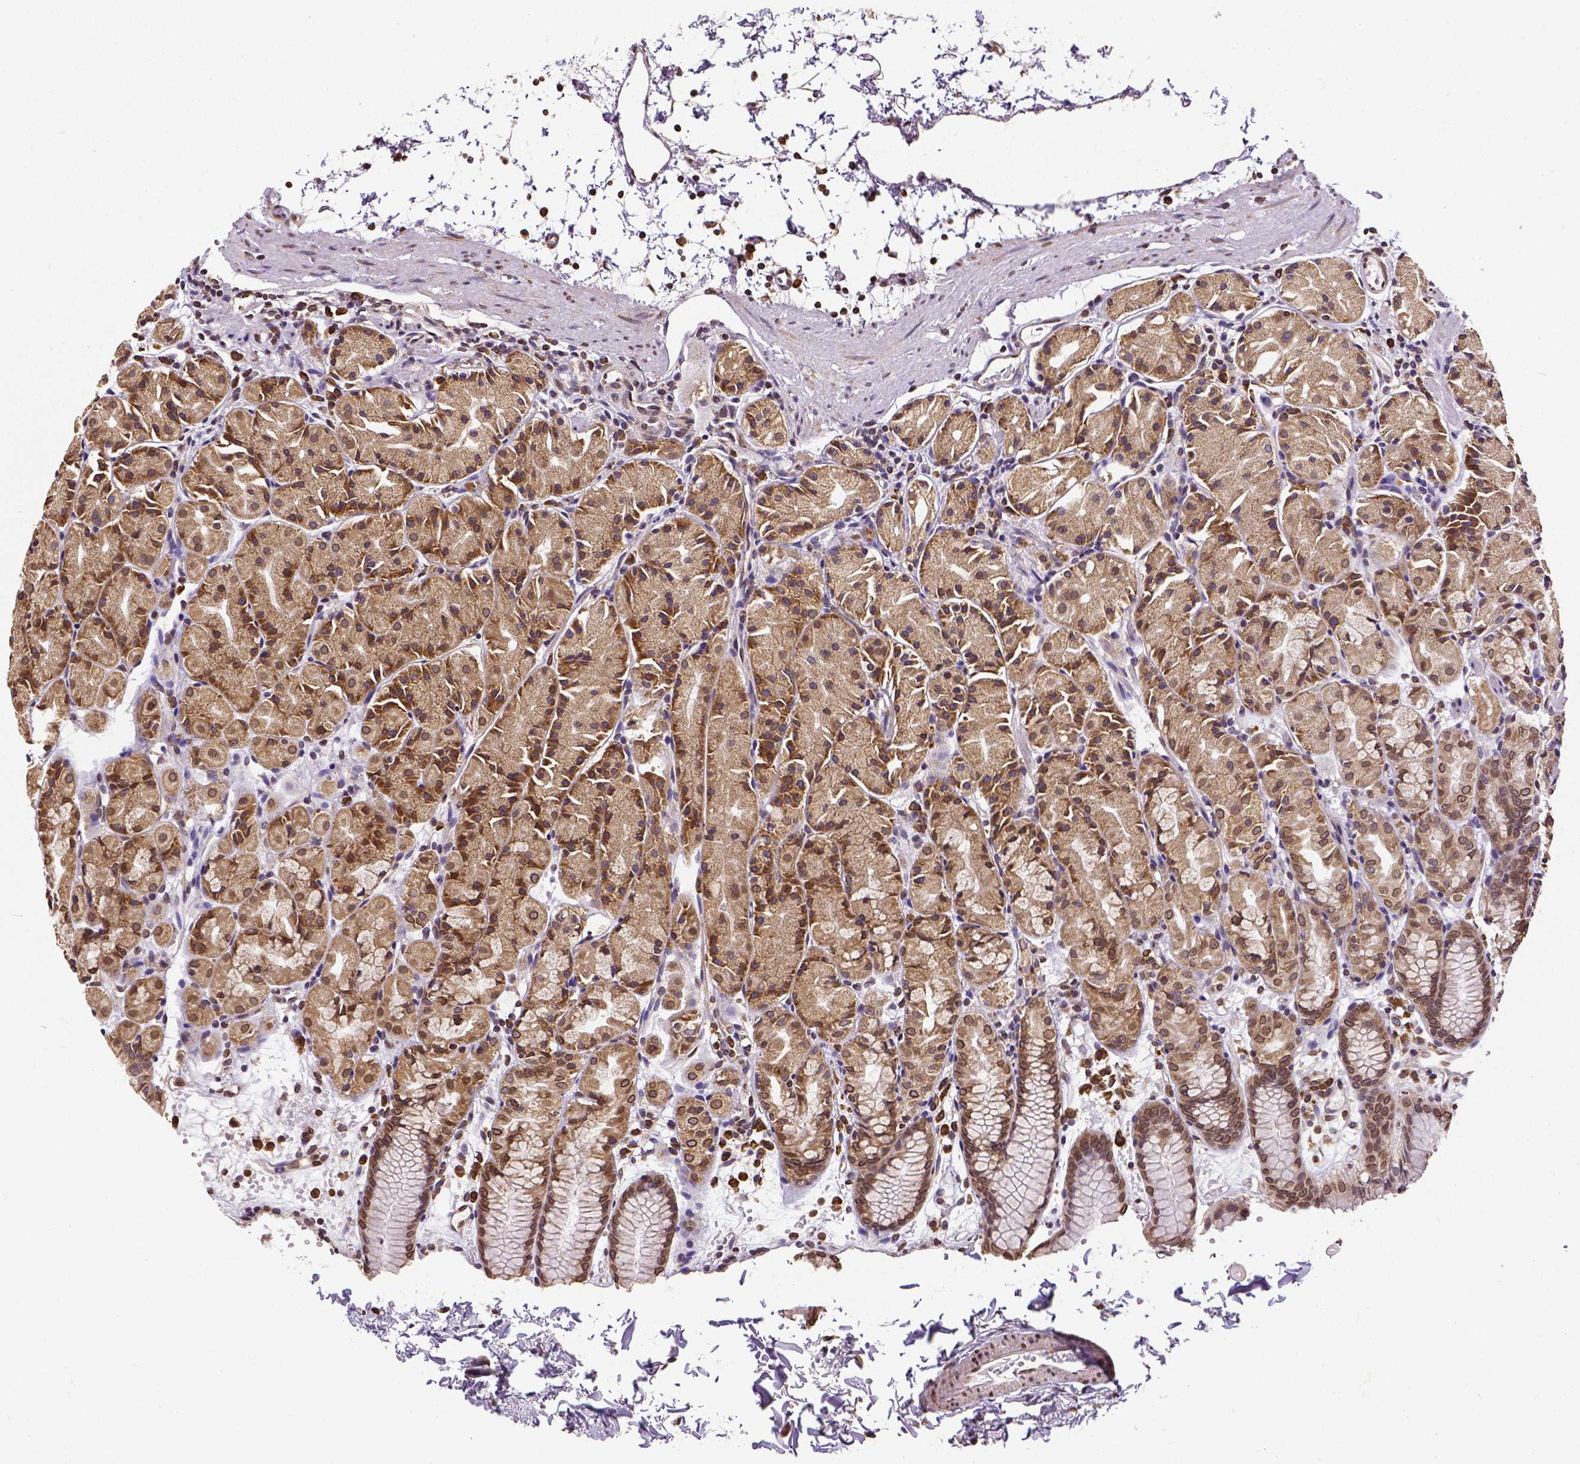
{"staining": {"intensity": "strong", "quantity": ">75%", "location": "cytoplasmic/membranous,nuclear"}, "tissue": "stomach", "cell_type": "Glandular cells", "image_type": "normal", "snomed": [{"axis": "morphology", "description": "Normal tissue, NOS"}, {"axis": "topography", "description": "Stomach, upper"}], "caption": "Immunohistochemical staining of benign human stomach displays high levels of strong cytoplasmic/membranous,nuclear expression in approximately >75% of glandular cells. The staining was performed using DAB to visualize the protein expression in brown, while the nuclei were stained in blue with hematoxylin (Magnification: 20x).", "gene": "MTDH", "patient": {"sex": "male", "age": 47}}